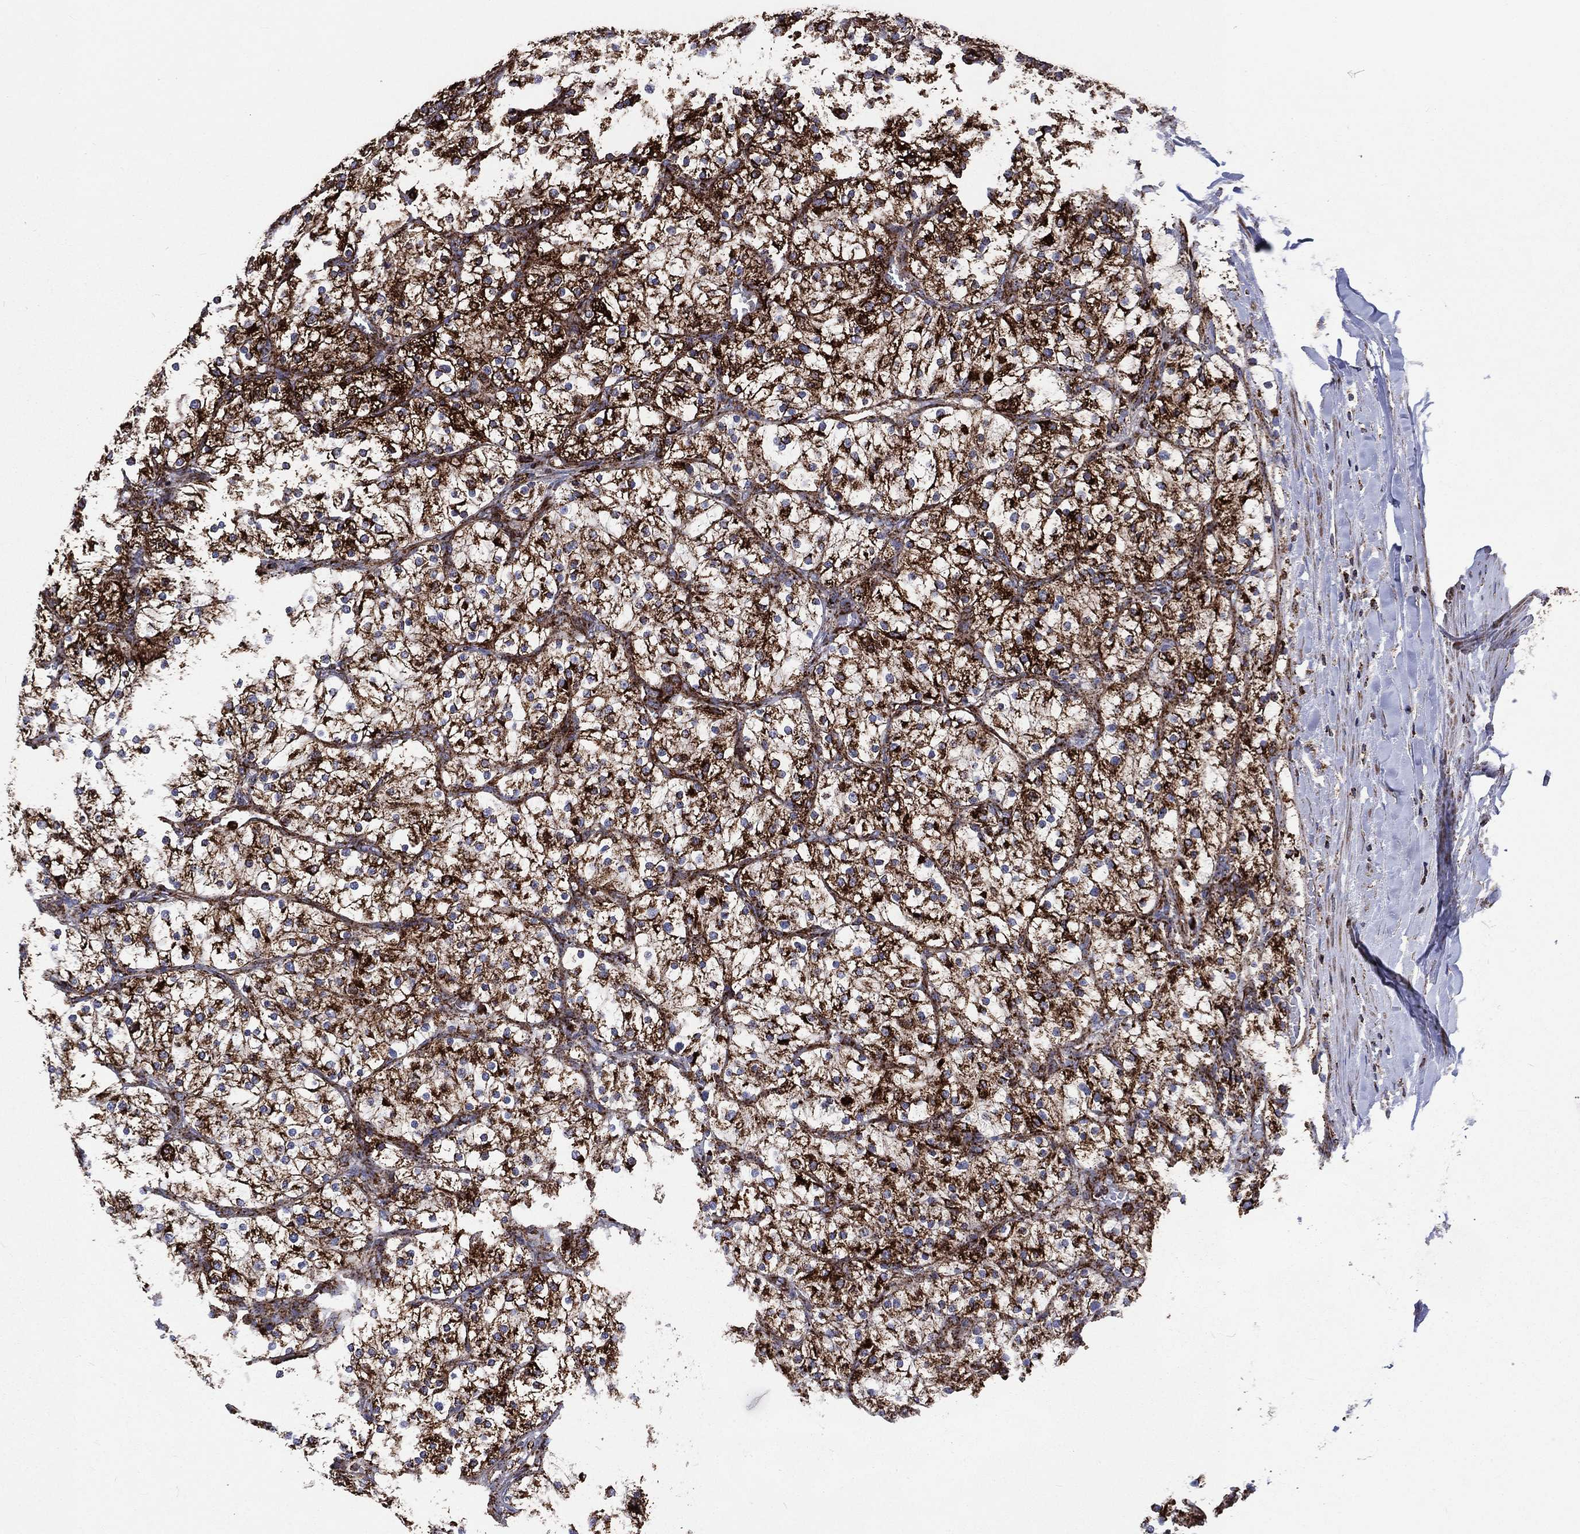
{"staining": {"intensity": "strong", "quantity": ">75%", "location": "cytoplasmic/membranous"}, "tissue": "renal cancer", "cell_type": "Tumor cells", "image_type": "cancer", "snomed": [{"axis": "morphology", "description": "Adenocarcinoma, NOS"}, {"axis": "topography", "description": "Kidney"}], "caption": "Renal cancer tissue displays strong cytoplasmic/membranous staining in about >75% of tumor cells (Stains: DAB (3,3'-diaminobenzidine) in brown, nuclei in blue, Microscopy: brightfield microscopy at high magnification).", "gene": "ANKRD37", "patient": {"sex": "male", "age": 80}}